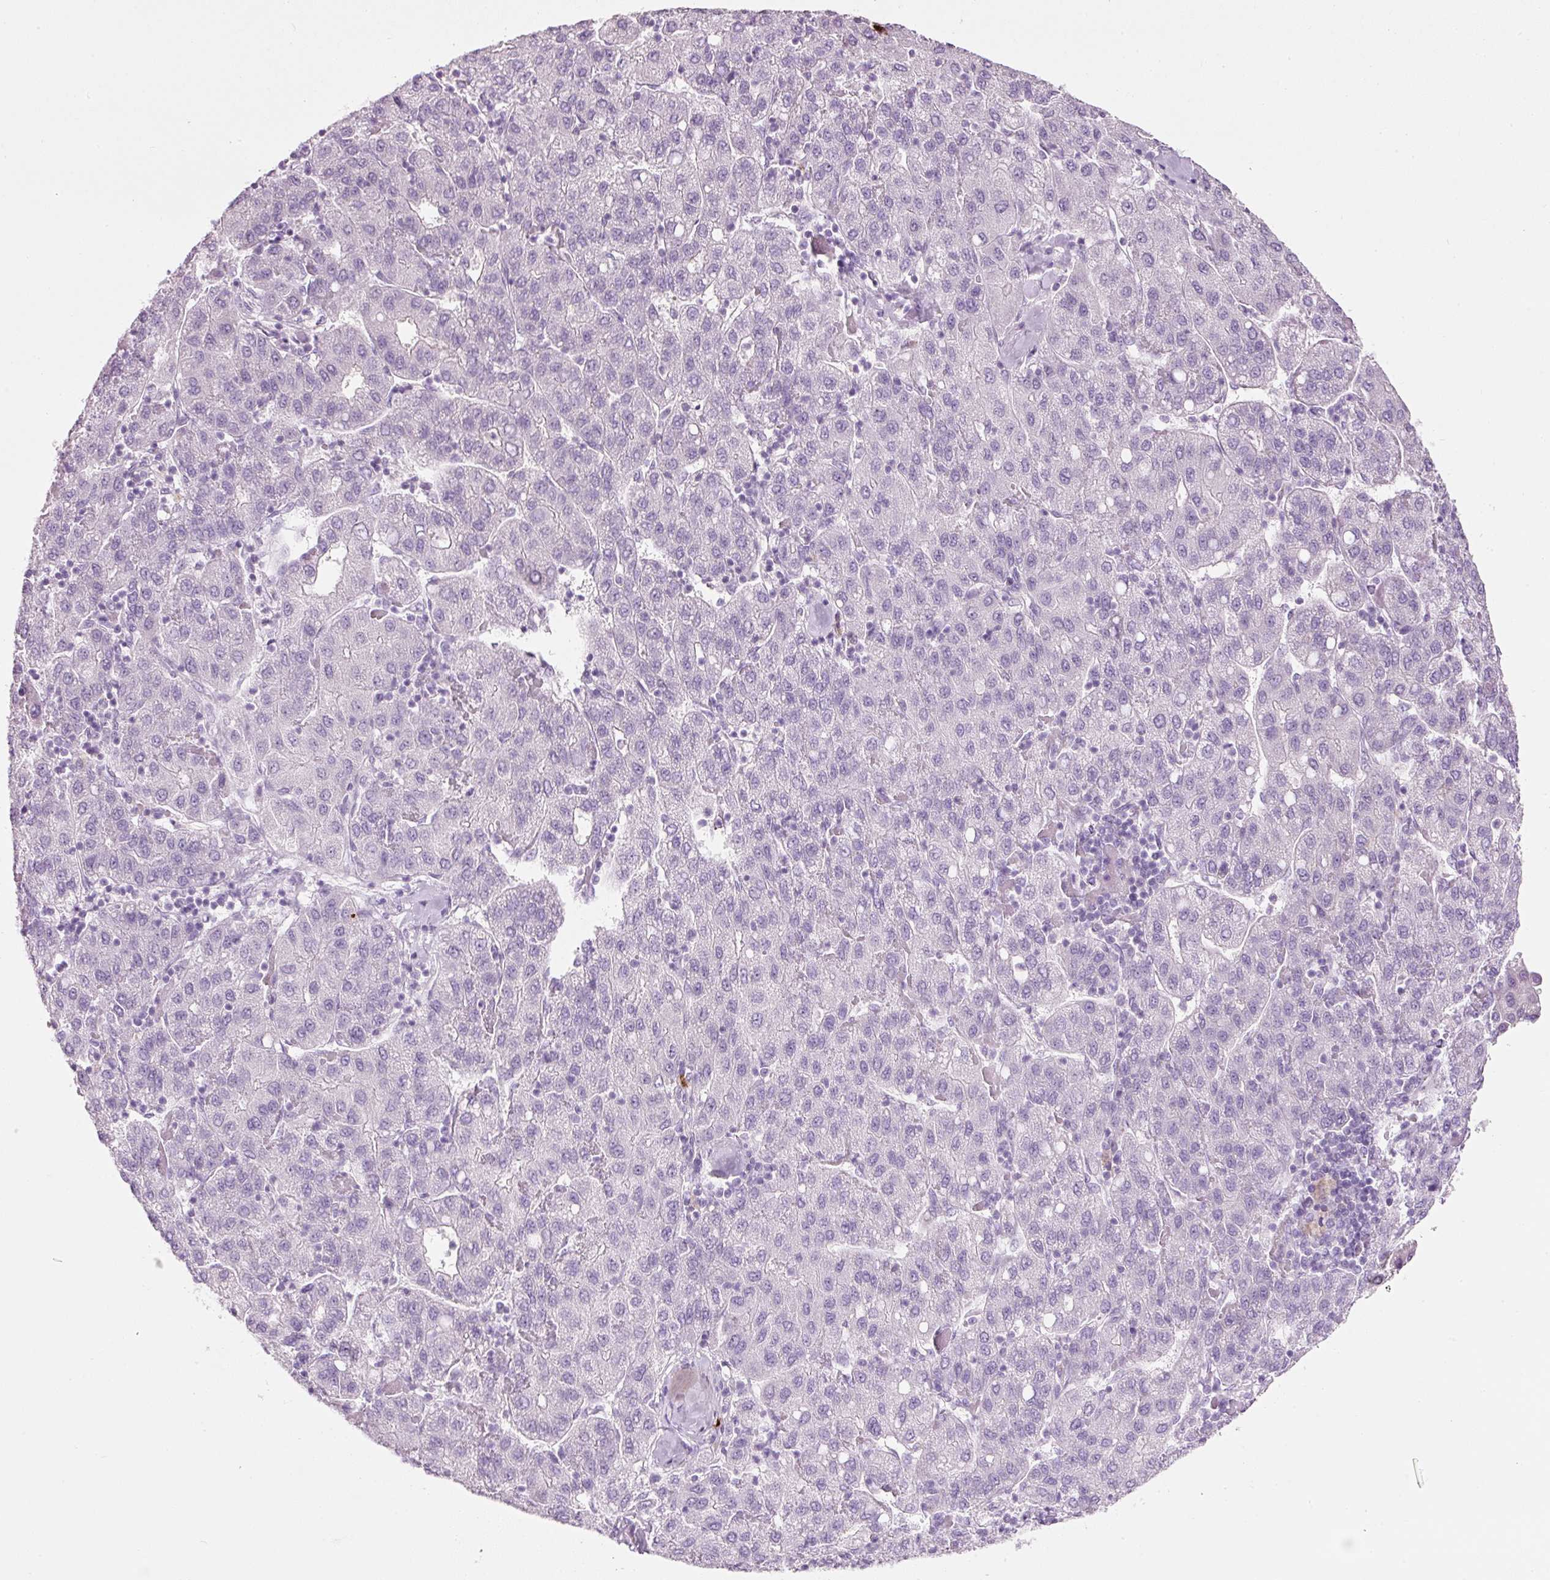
{"staining": {"intensity": "negative", "quantity": "none", "location": "none"}, "tissue": "liver cancer", "cell_type": "Tumor cells", "image_type": "cancer", "snomed": [{"axis": "morphology", "description": "Carcinoma, Hepatocellular, NOS"}, {"axis": "topography", "description": "Liver"}], "caption": "The IHC micrograph has no significant expression in tumor cells of liver cancer tissue.", "gene": "CMA1", "patient": {"sex": "male", "age": 65}}